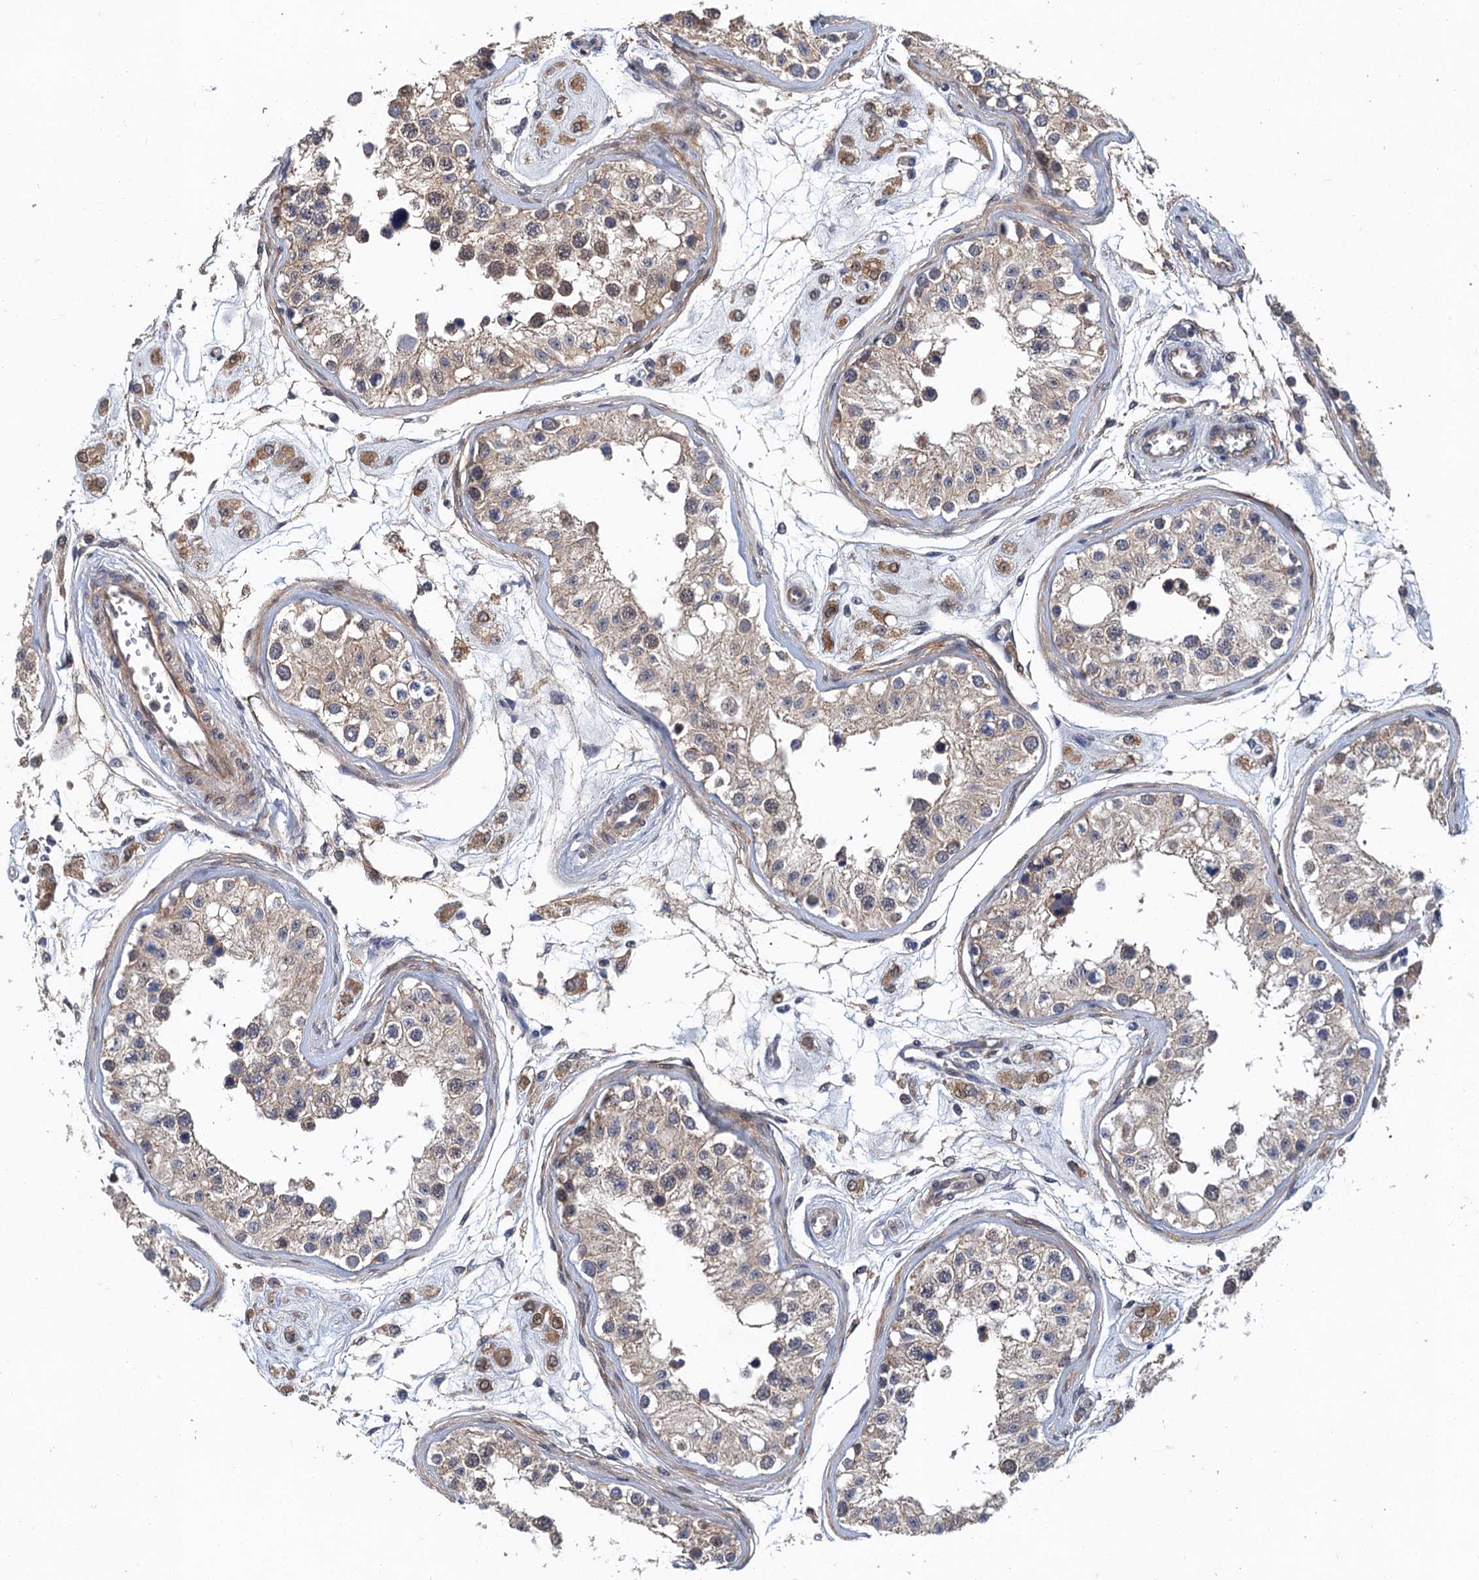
{"staining": {"intensity": "moderate", "quantity": "25%-75%", "location": "cytoplasmic/membranous"}, "tissue": "testis", "cell_type": "Cells in seminiferous ducts", "image_type": "normal", "snomed": [{"axis": "morphology", "description": "Normal tissue, NOS"}, {"axis": "morphology", "description": "Adenocarcinoma, metastatic, NOS"}, {"axis": "topography", "description": "Testis"}], "caption": "This image demonstrates unremarkable testis stained with immunohistochemistry to label a protein in brown. The cytoplasmic/membranous of cells in seminiferous ducts show moderate positivity for the protein. Nuclei are counter-stained blue.", "gene": "MDM1", "patient": {"sex": "male", "age": 26}}